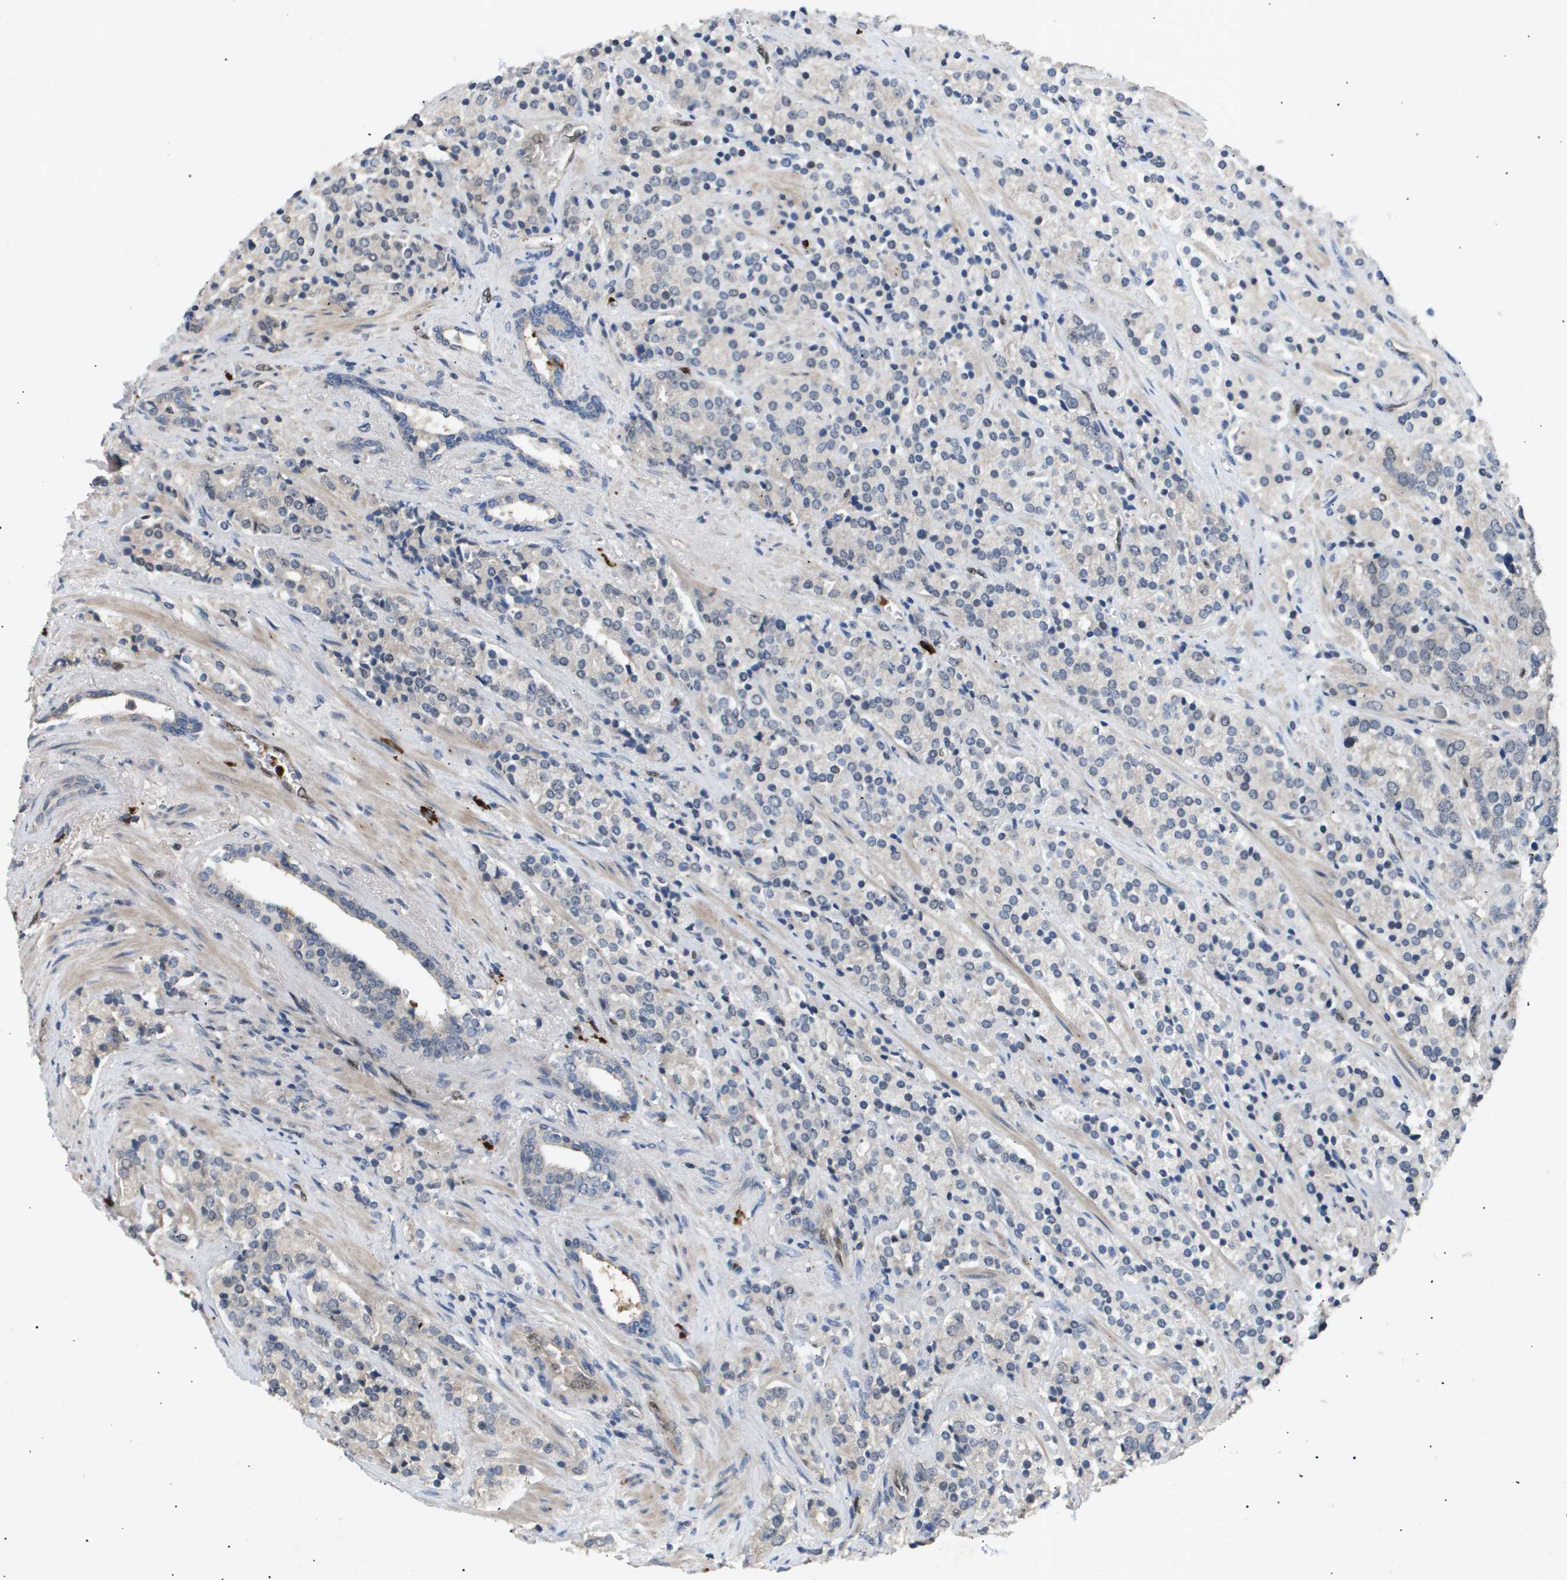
{"staining": {"intensity": "negative", "quantity": "none", "location": "none"}, "tissue": "prostate cancer", "cell_type": "Tumor cells", "image_type": "cancer", "snomed": [{"axis": "morphology", "description": "Adenocarcinoma, High grade"}, {"axis": "topography", "description": "Prostate"}], "caption": "Immunohistochemistry (IHC) photomicrograph of adenocarcinoma (high-grade) (prostate) stained for a protein (brown), which demonstrates no staining in tumor cells.", "gene": "ERG", "patient": {"sex": "male", "age": 71}}